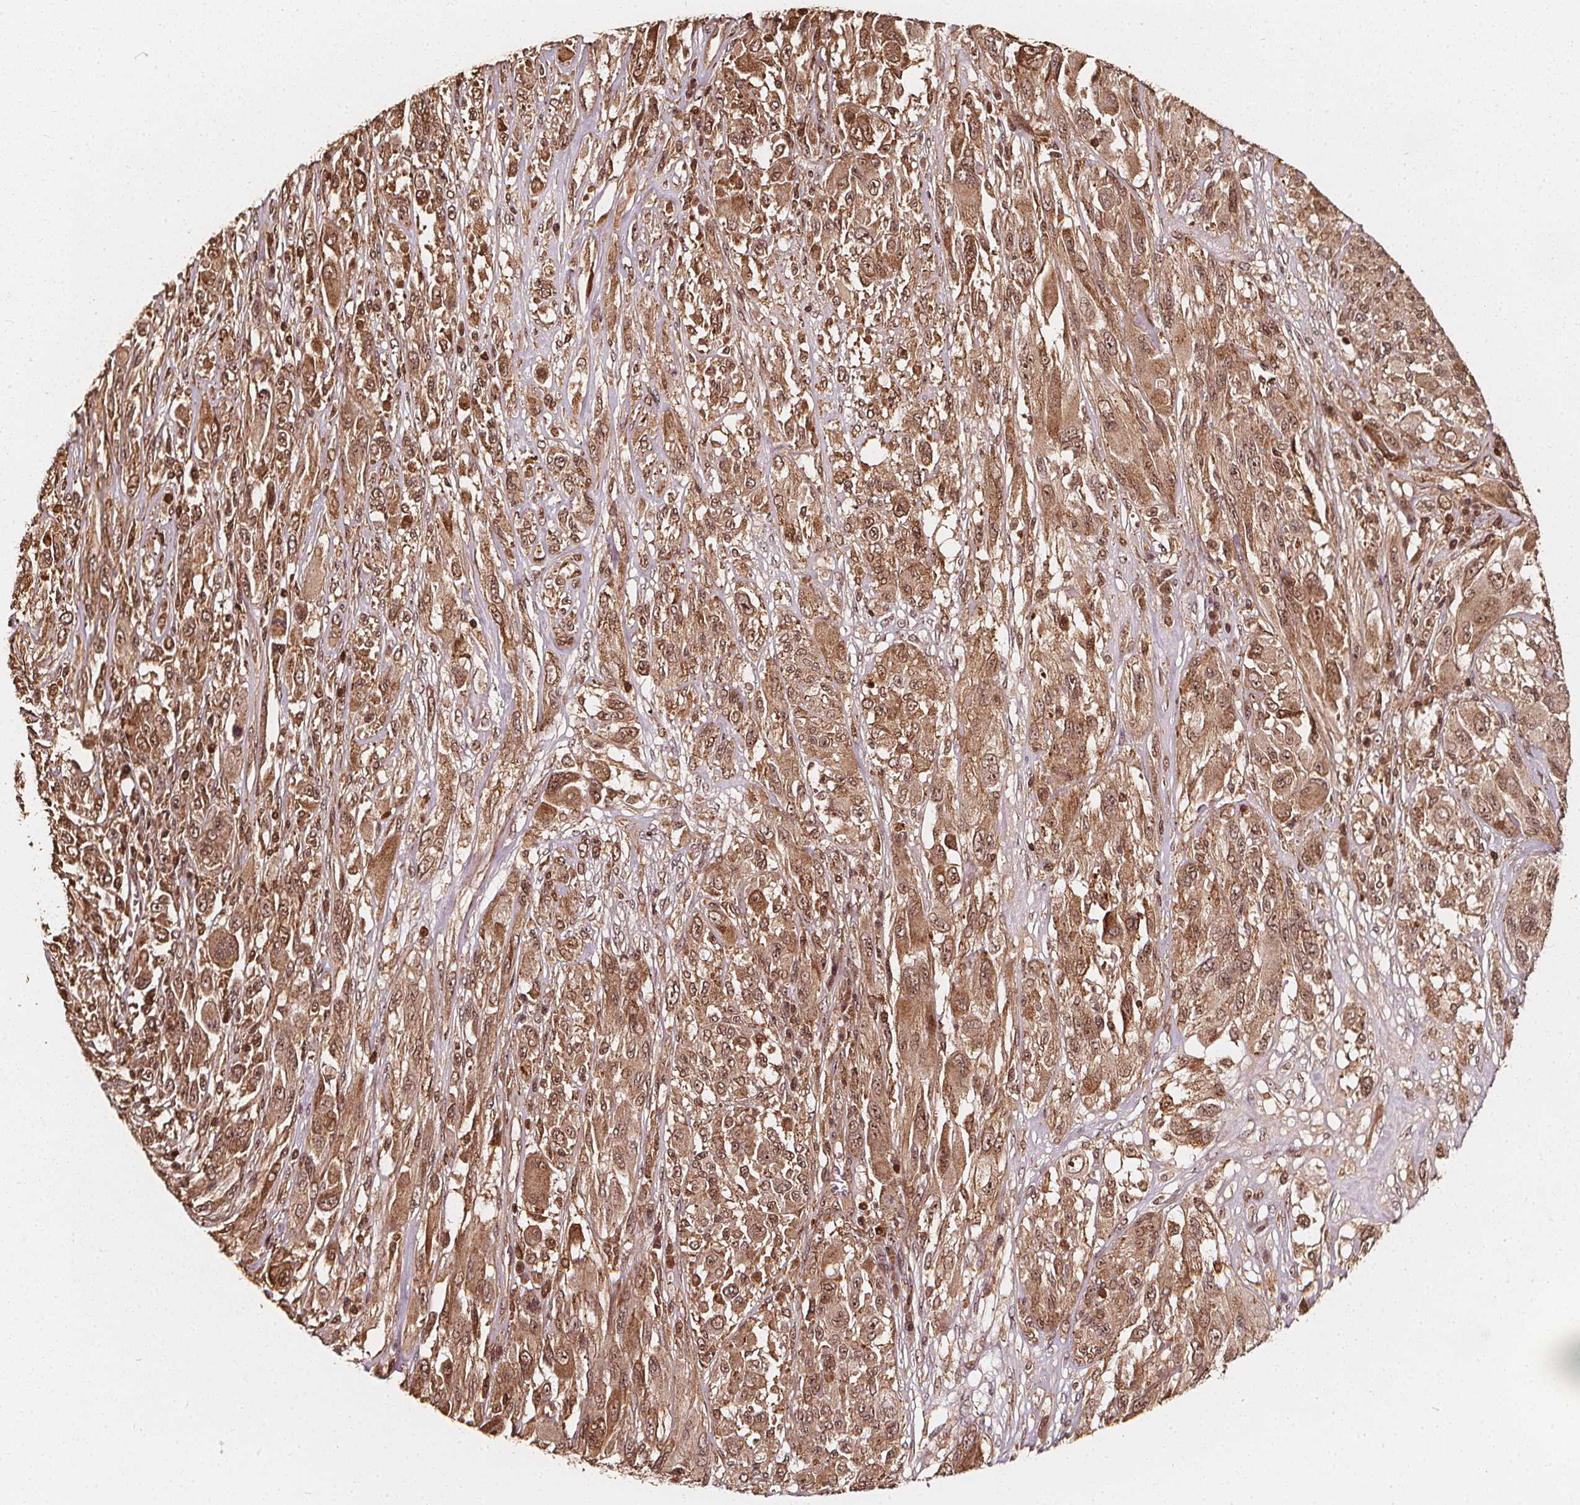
{"staining": {"intensity": "moderate", "quantity": ">75%", "location": "cytoplasmic/membranous,nuclear"}, "tissue": "melanoma", "cell_type": "Tumor cells", "image_type": "cancer", "snomed": [{"axis": "morphology", "description": "Malignant melanoma, NOS"}, {"axis": "topography", "description": "Skin"}], "caption": "Immunohistochemistry (IHC) (DAB (3,3'-diaminobenzidine)) staining of human melanoma demonstrates moderate cytoplasmic/membranous and nuclear protein staining in approximately >75% of tumor cells.", "gene": "EXOSC9", "patient": {"sex": "female", "age": 91}}